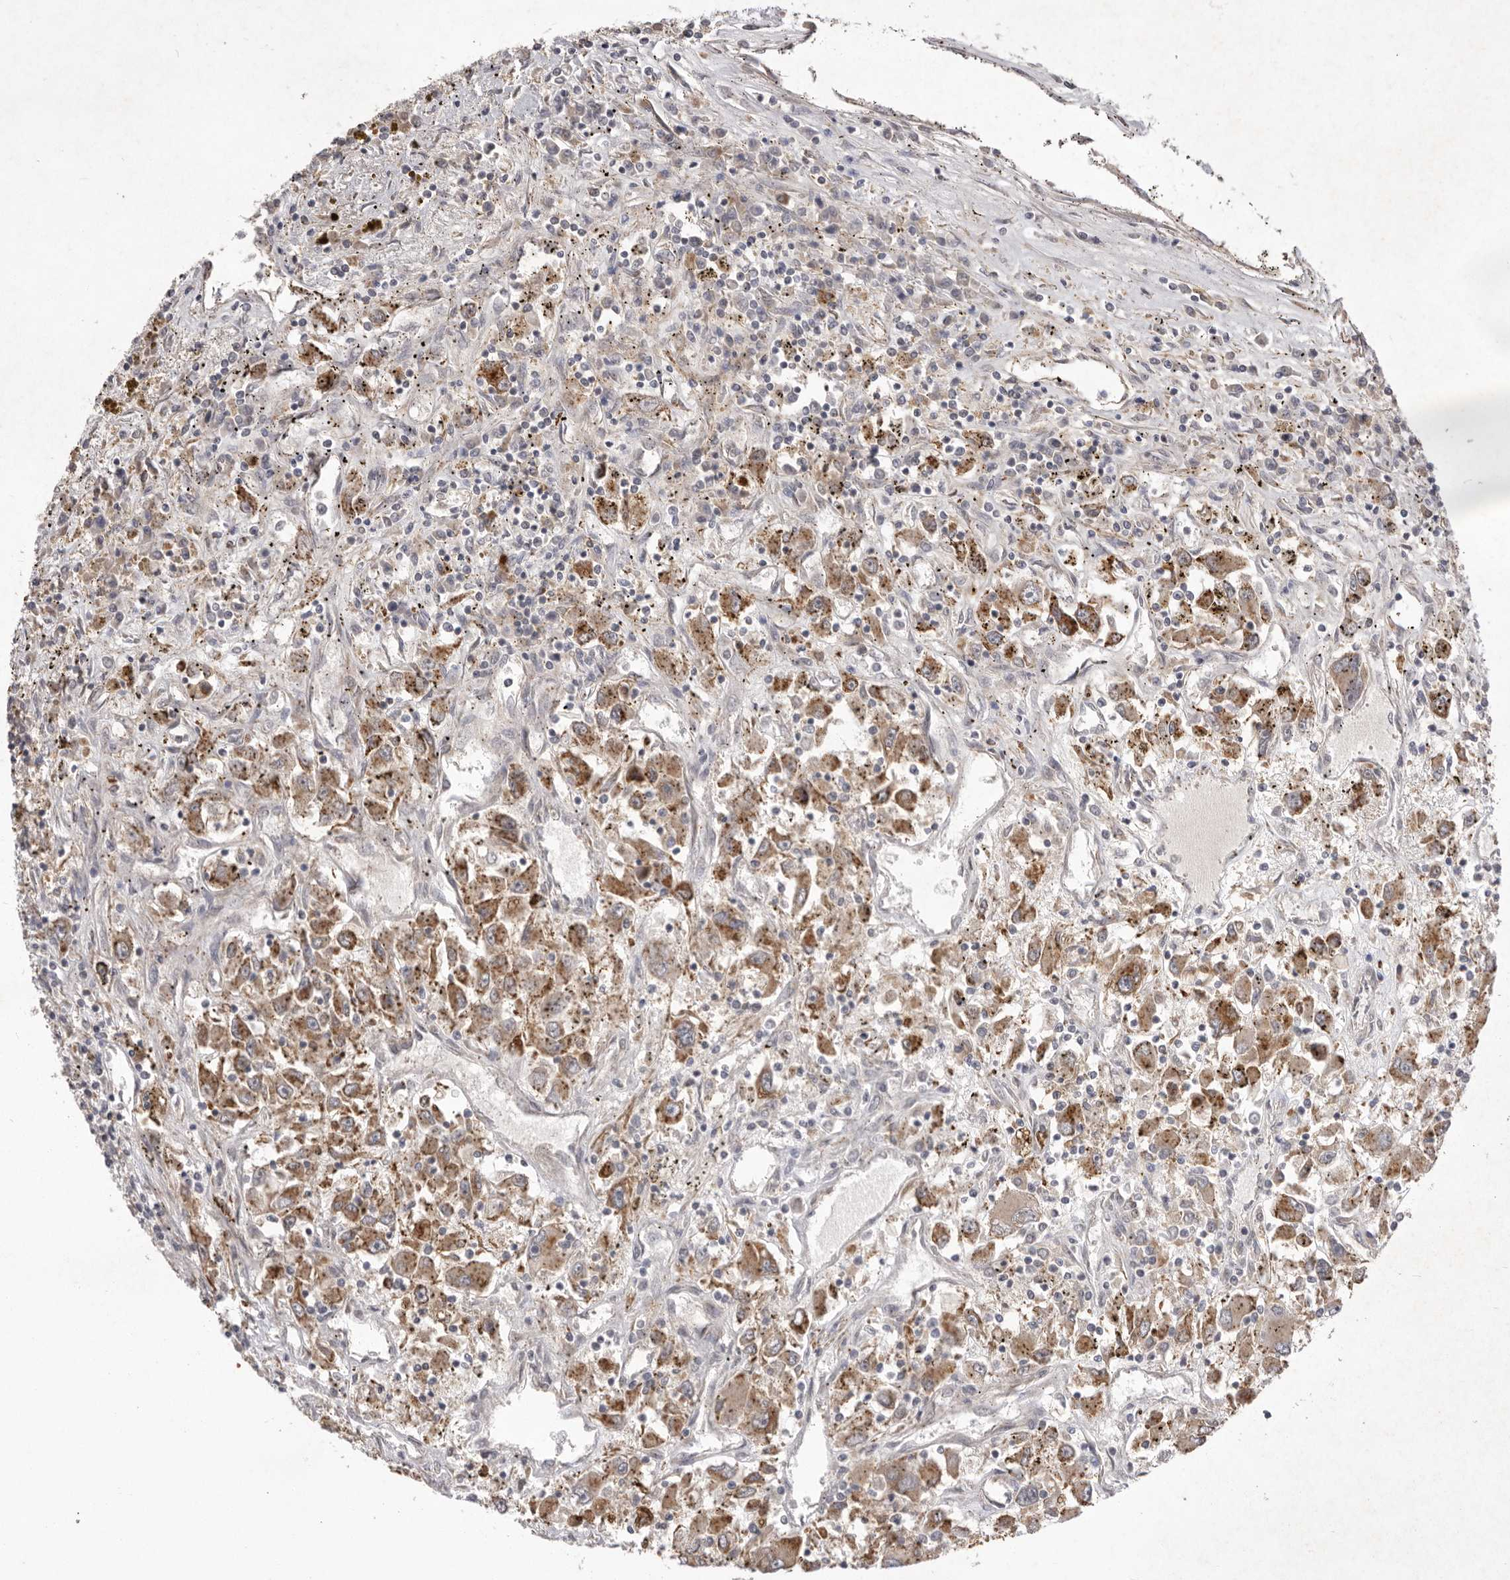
{"staining": {"intensity": "strong", "quantity": ">75%", "location": "cytoplasmic/membranous"}, "tissue": "renal cancer", "cell_type": "Tumor cells", "image_type": "cancer", "snomed": [{"axis": "morphology", "description": "Adenocarcinoma, NOS"}, {"axis": "topography", "description": "Kidney"}], "caption": "Brown immunohistochemical staining in human adenocarcinoma (renal) displays strong cytoplasmic/membranous positivity in approximately >75% of tumor cells. Nuclei are stained in blue.", "gene": "TLR3", "patient": {"sex": "female", "age": 52}}